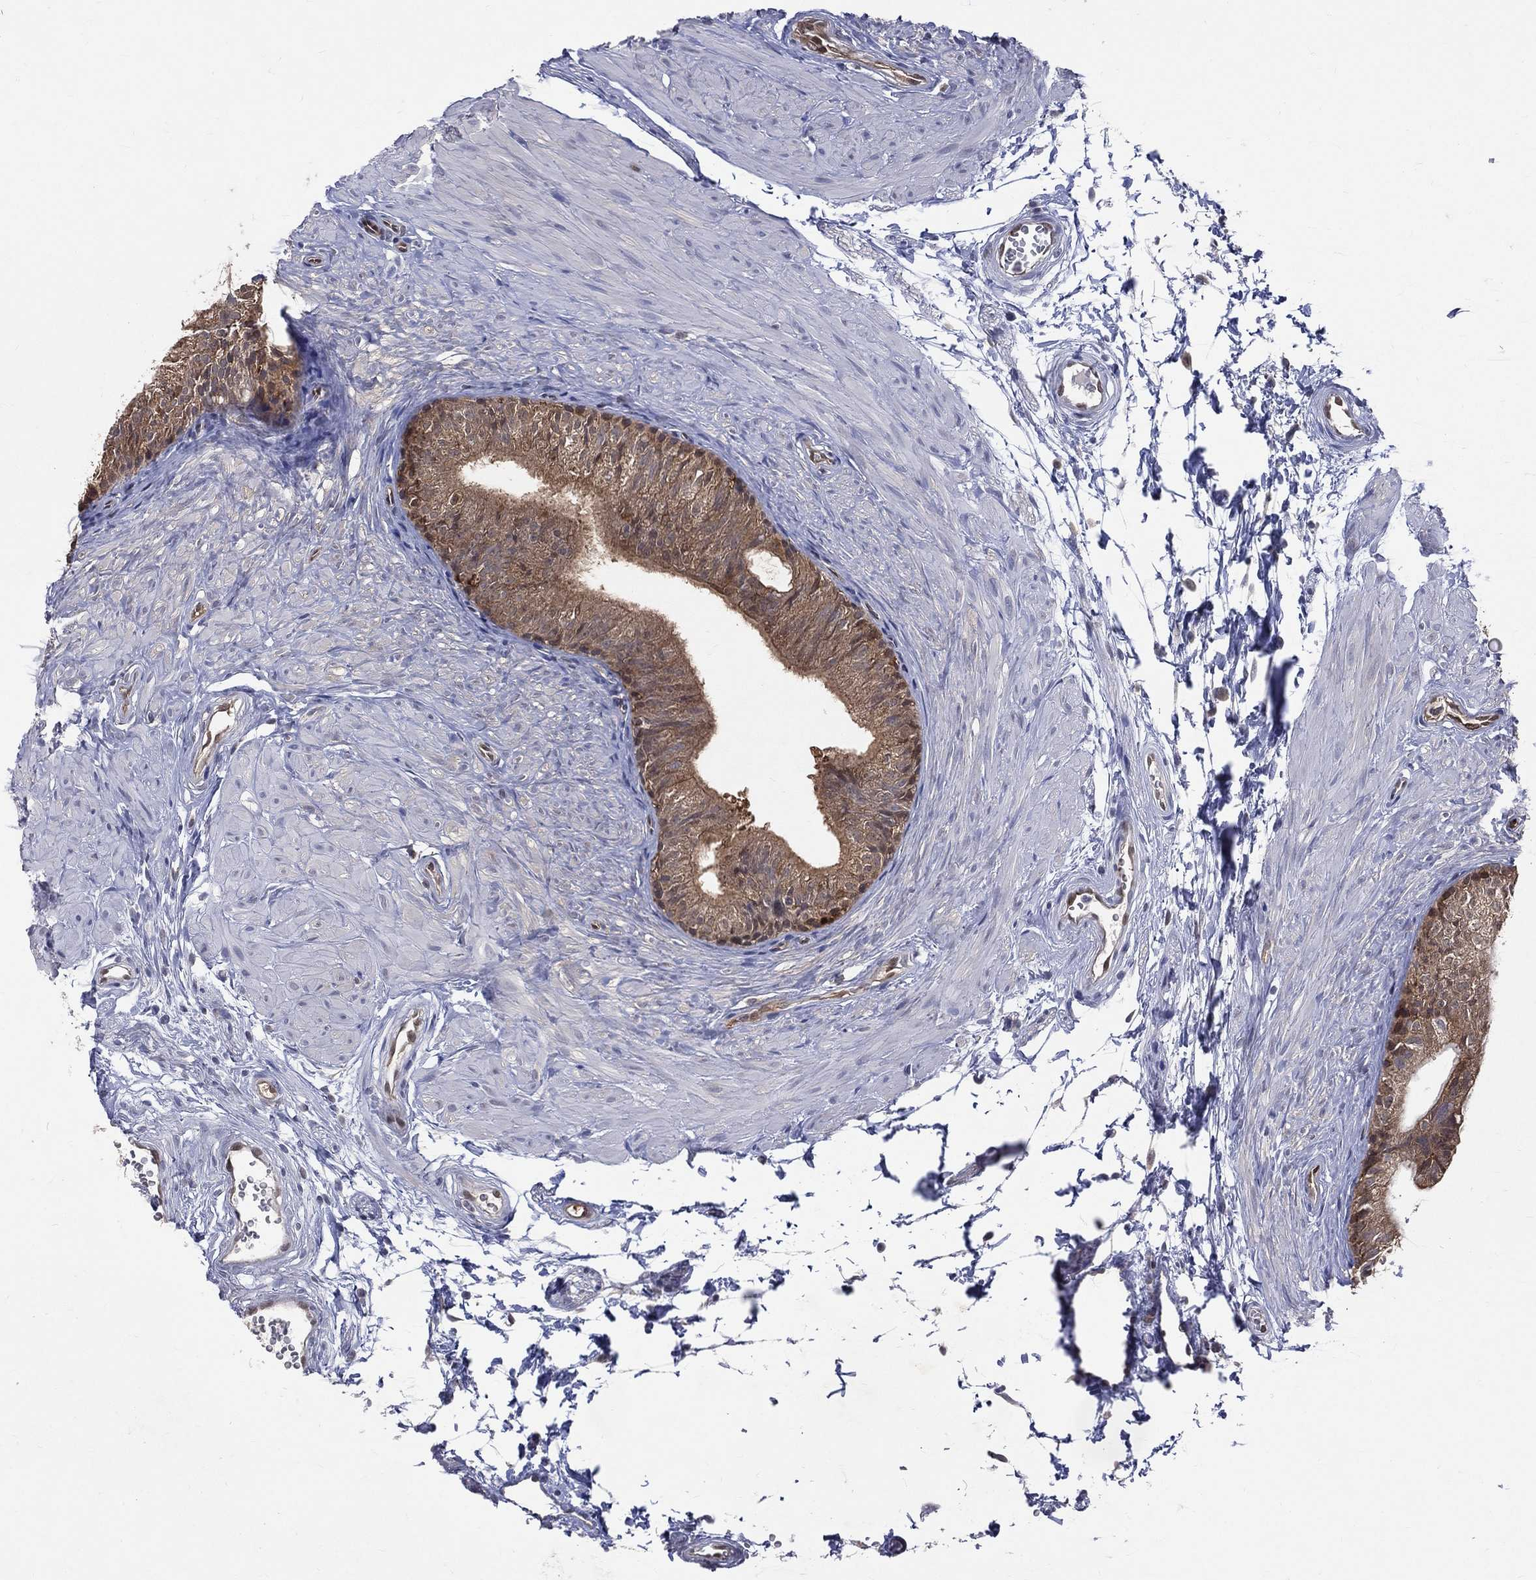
{"staining": {"intensity": "moderate", "quantity": ">75%", "location": "cytoplasmic/membranous"}, "tissue": "epididymis", "cell_type": "Glandular cells", "image_type": "normal", "snomed": [{"axis": "morphology", "description": "Normal tissue, NOS"}, {"axis": "topography", "description": "Epididymis"}], "caption": "DAB (3,3'-diaminobenzidine) immunohistochemical staining of benign human epididymis shows moderate cytoplasmic/membranous protein expression in about >75% of glandular cells. The protein of interest is stained brown, and the nuclei are stained in blue (DAB (3,3'-diaminobenzidine) IHC with brightfield microscopy, high magnification).", "gene": "GMPR2", "patient": {"sex": "male", "age": 22}}